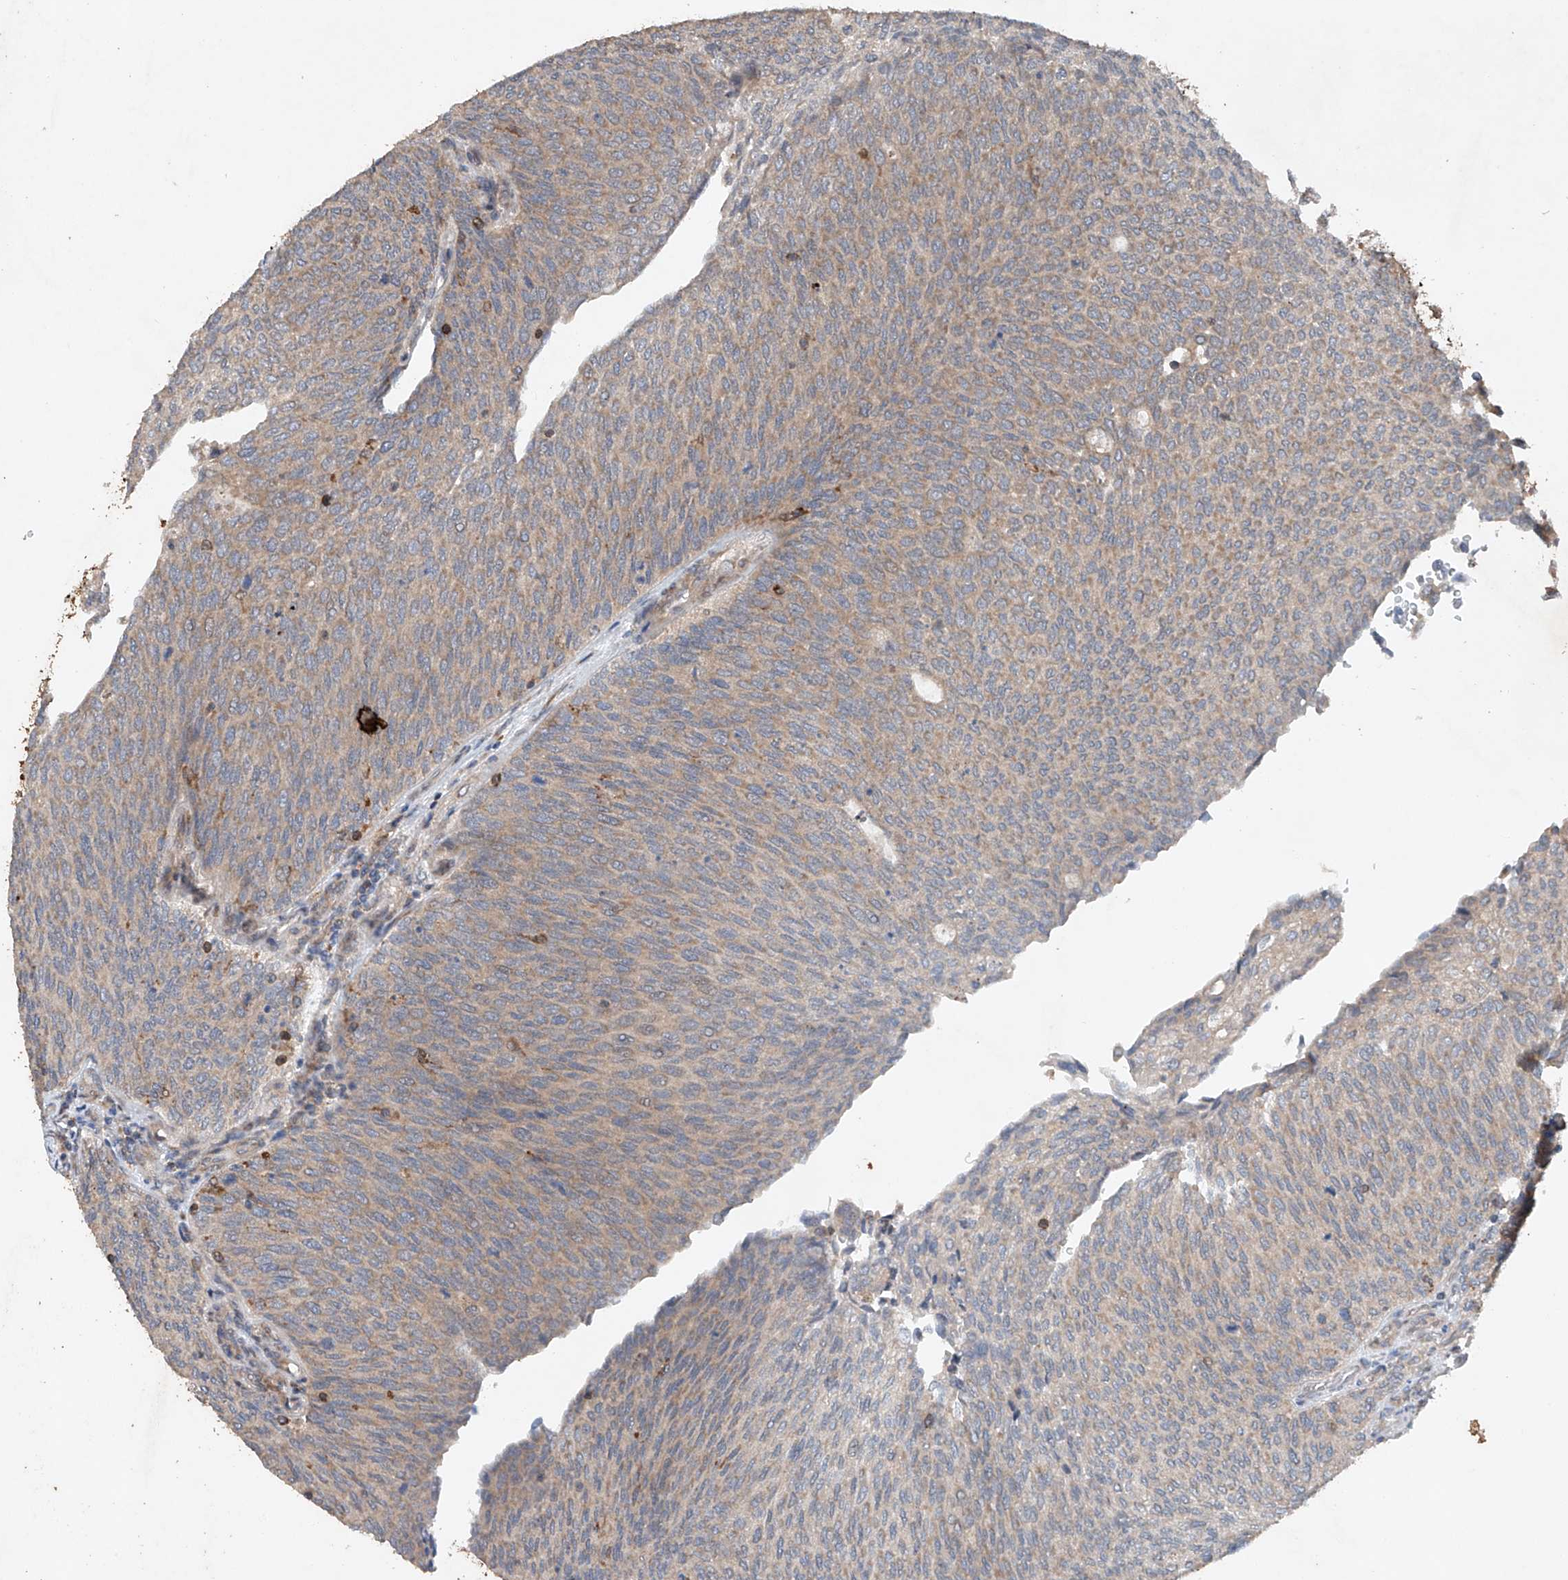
{"staining": {"intensity": "weak", "quantity": "25%-75%", "location": "cytoplasmic/membranous"}, "tissue": "urothelial cancer", "cell_type": "Tumor cells", "image_type": "cancer", "snomed": [{"axis": "morphology", "description": "Urothelial carcinoma, Low grade"}, {"axis": "topography", "description": "Urinary bladder"}], "caption": "This is a micrograph of IHC staining of urothelial cancer, which shows weak expression in the cytoplasmic/membranous of tumor cells.", "gene": "CEP85L", "patient": {"sex": "female", "age": 79}}